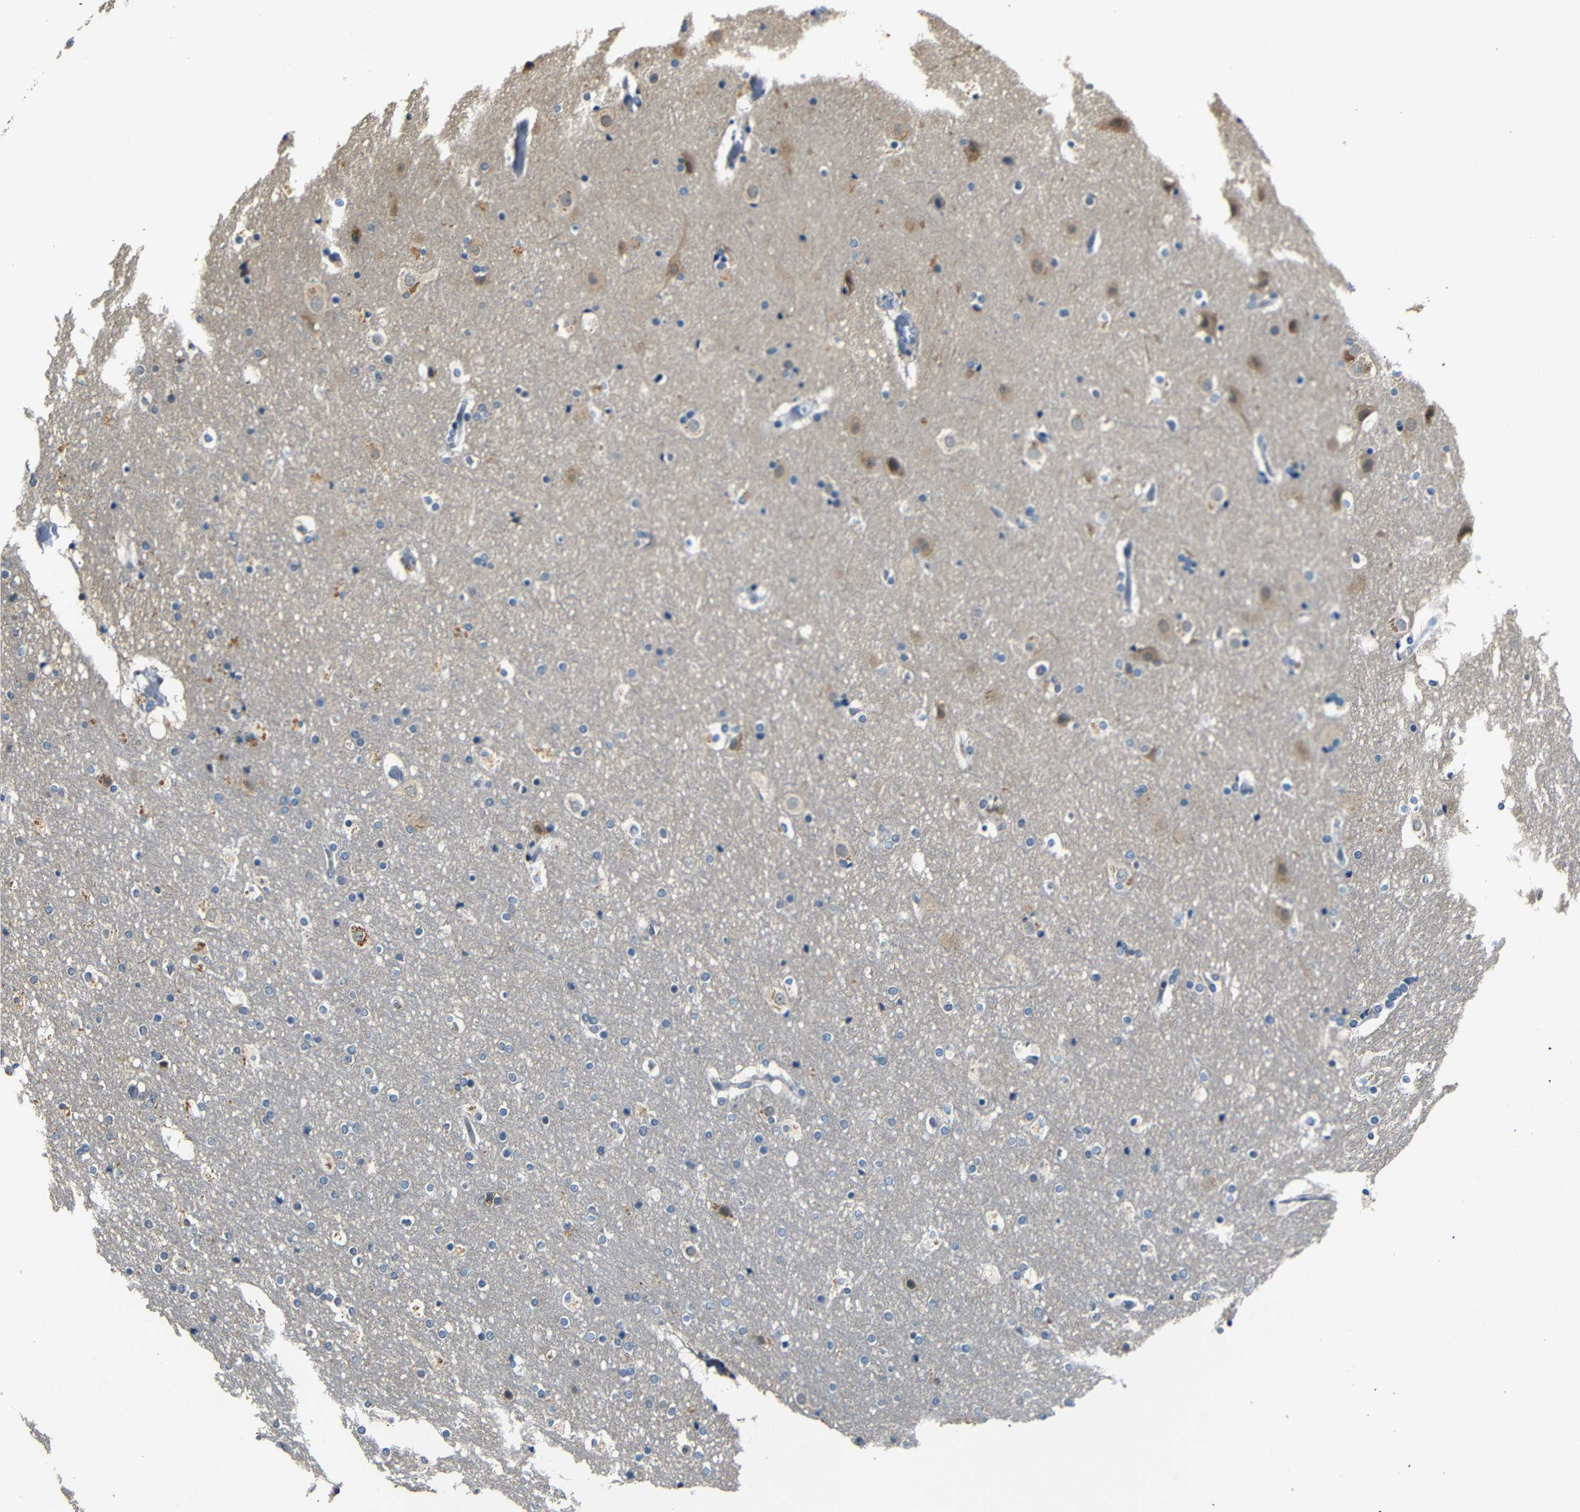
{"staining": {"intensity": "negative", "quantity": "none", "location": "none"}, "tissue": "cerebral cortex", "cell_type": "Endothelial cells", "image_type": "normal", "snomed": [{"axis": "morphology", "description": "Normal tissue, NOS"}, {"axis": "topography", "description": "Cerebral cortex"}], "caption": "Benign cerebral cortex was stained to show a protein in brown. There is no significant positivity in endothelial cells. (DAB (3,3'-diaminobenzidine) immunohistochemistry visualized using brightfield microscopy, high magnification).", "gene": "SFN", "patient": {"sex": "male", "age": 57}}